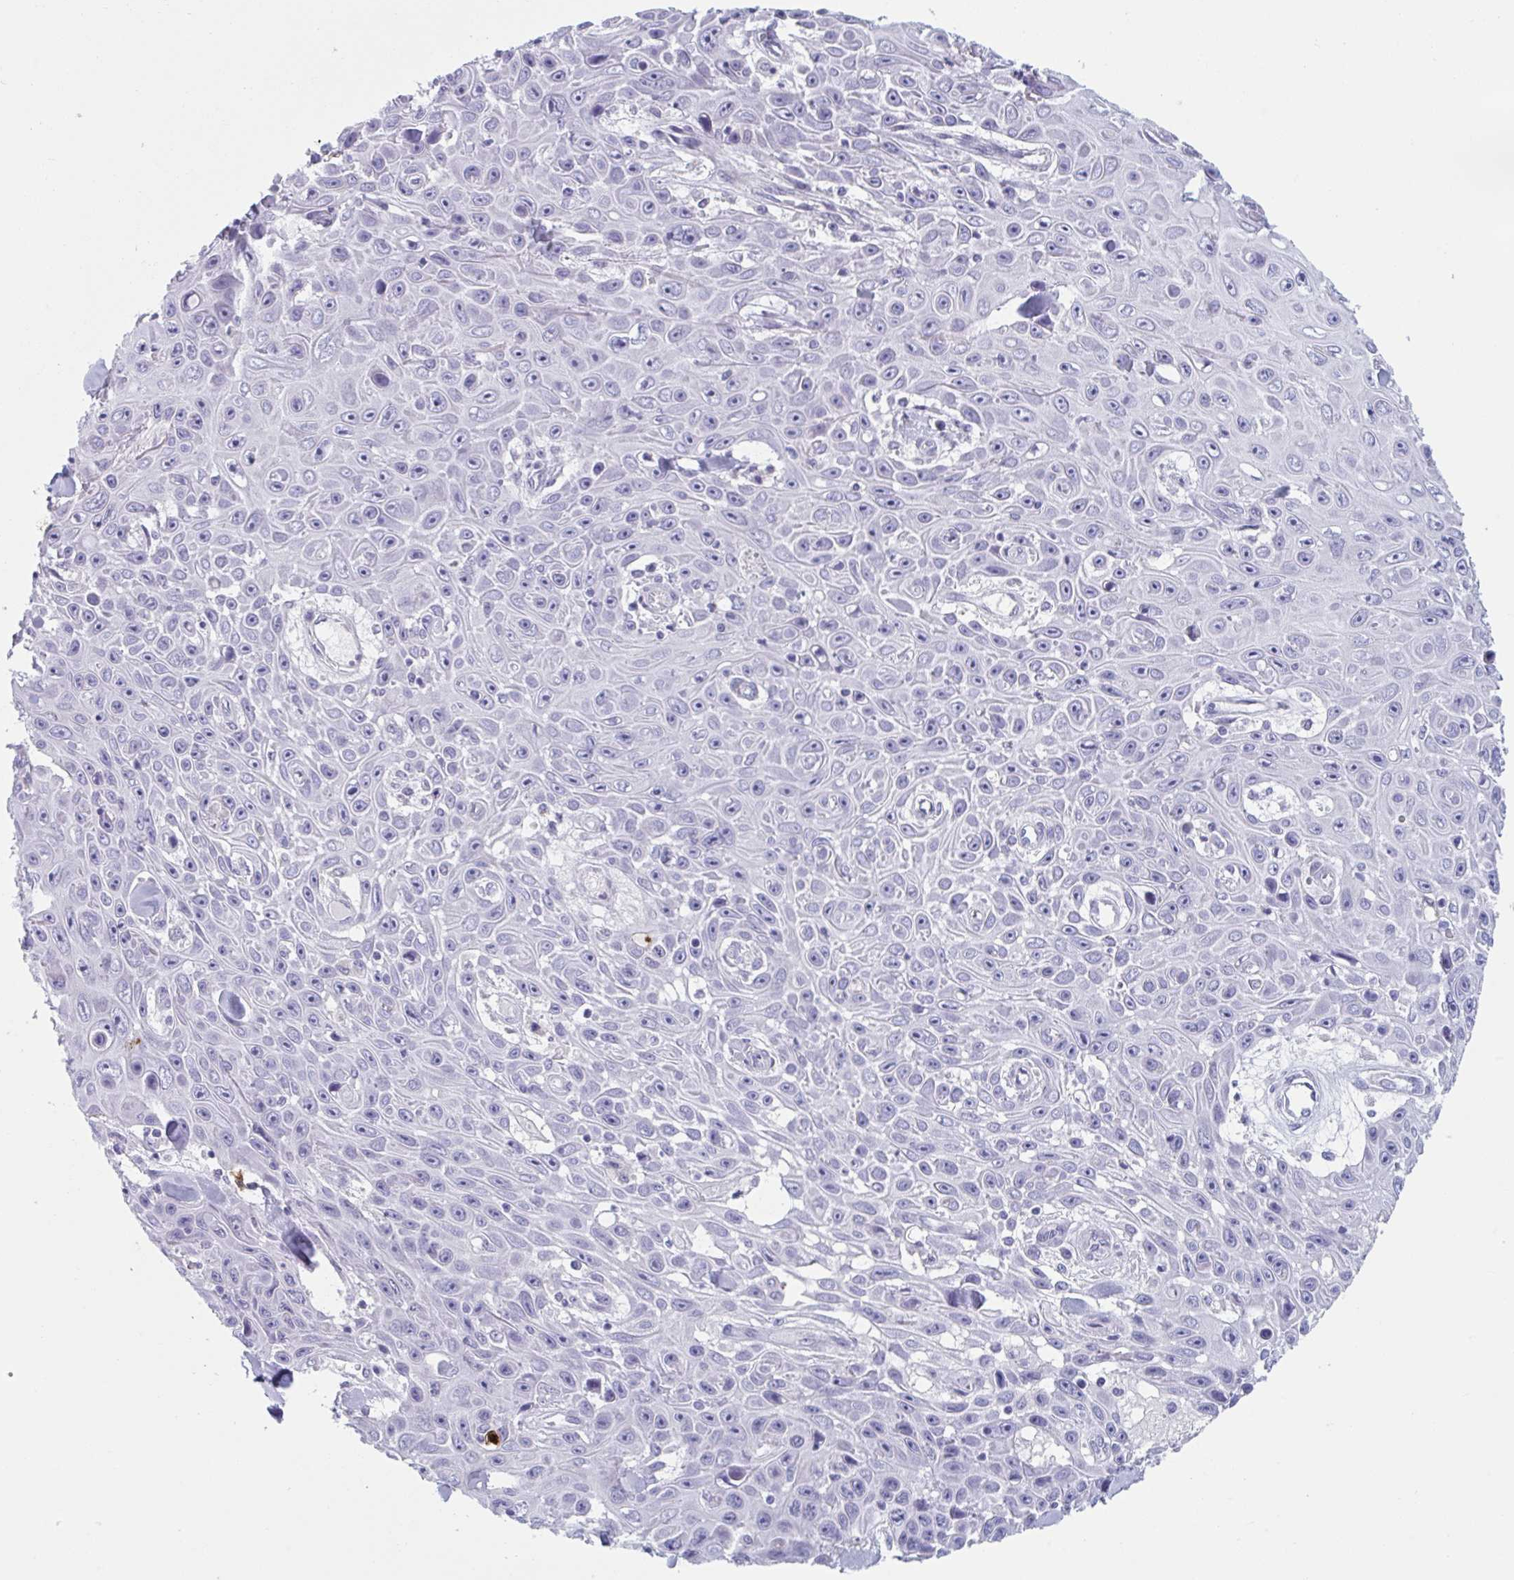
{"staining": {"intensity": "negative", "quantity": "none", "location": "none"}, "tissue": "skin cancer", "cell_type": "Tumor cells", "image_type": "cancer", "snomed": [{"axis": "morphology", "description": "Squamous cell carcinoma, NOS"}, {"axis": "topography", "description": "Skin"}], "caption": "Tumor cells show no significant protein staining in skin squamous cell carcinoma. The staining was performed using DAB (3,3'-diaminobenzidine) to visualize the protein expression in brown, while the nuclei were stained in blue with hematoxylin (Magnification: 20x).", "gene": "HSD11B2", "patient": {"sex": "male", "age": 82}}